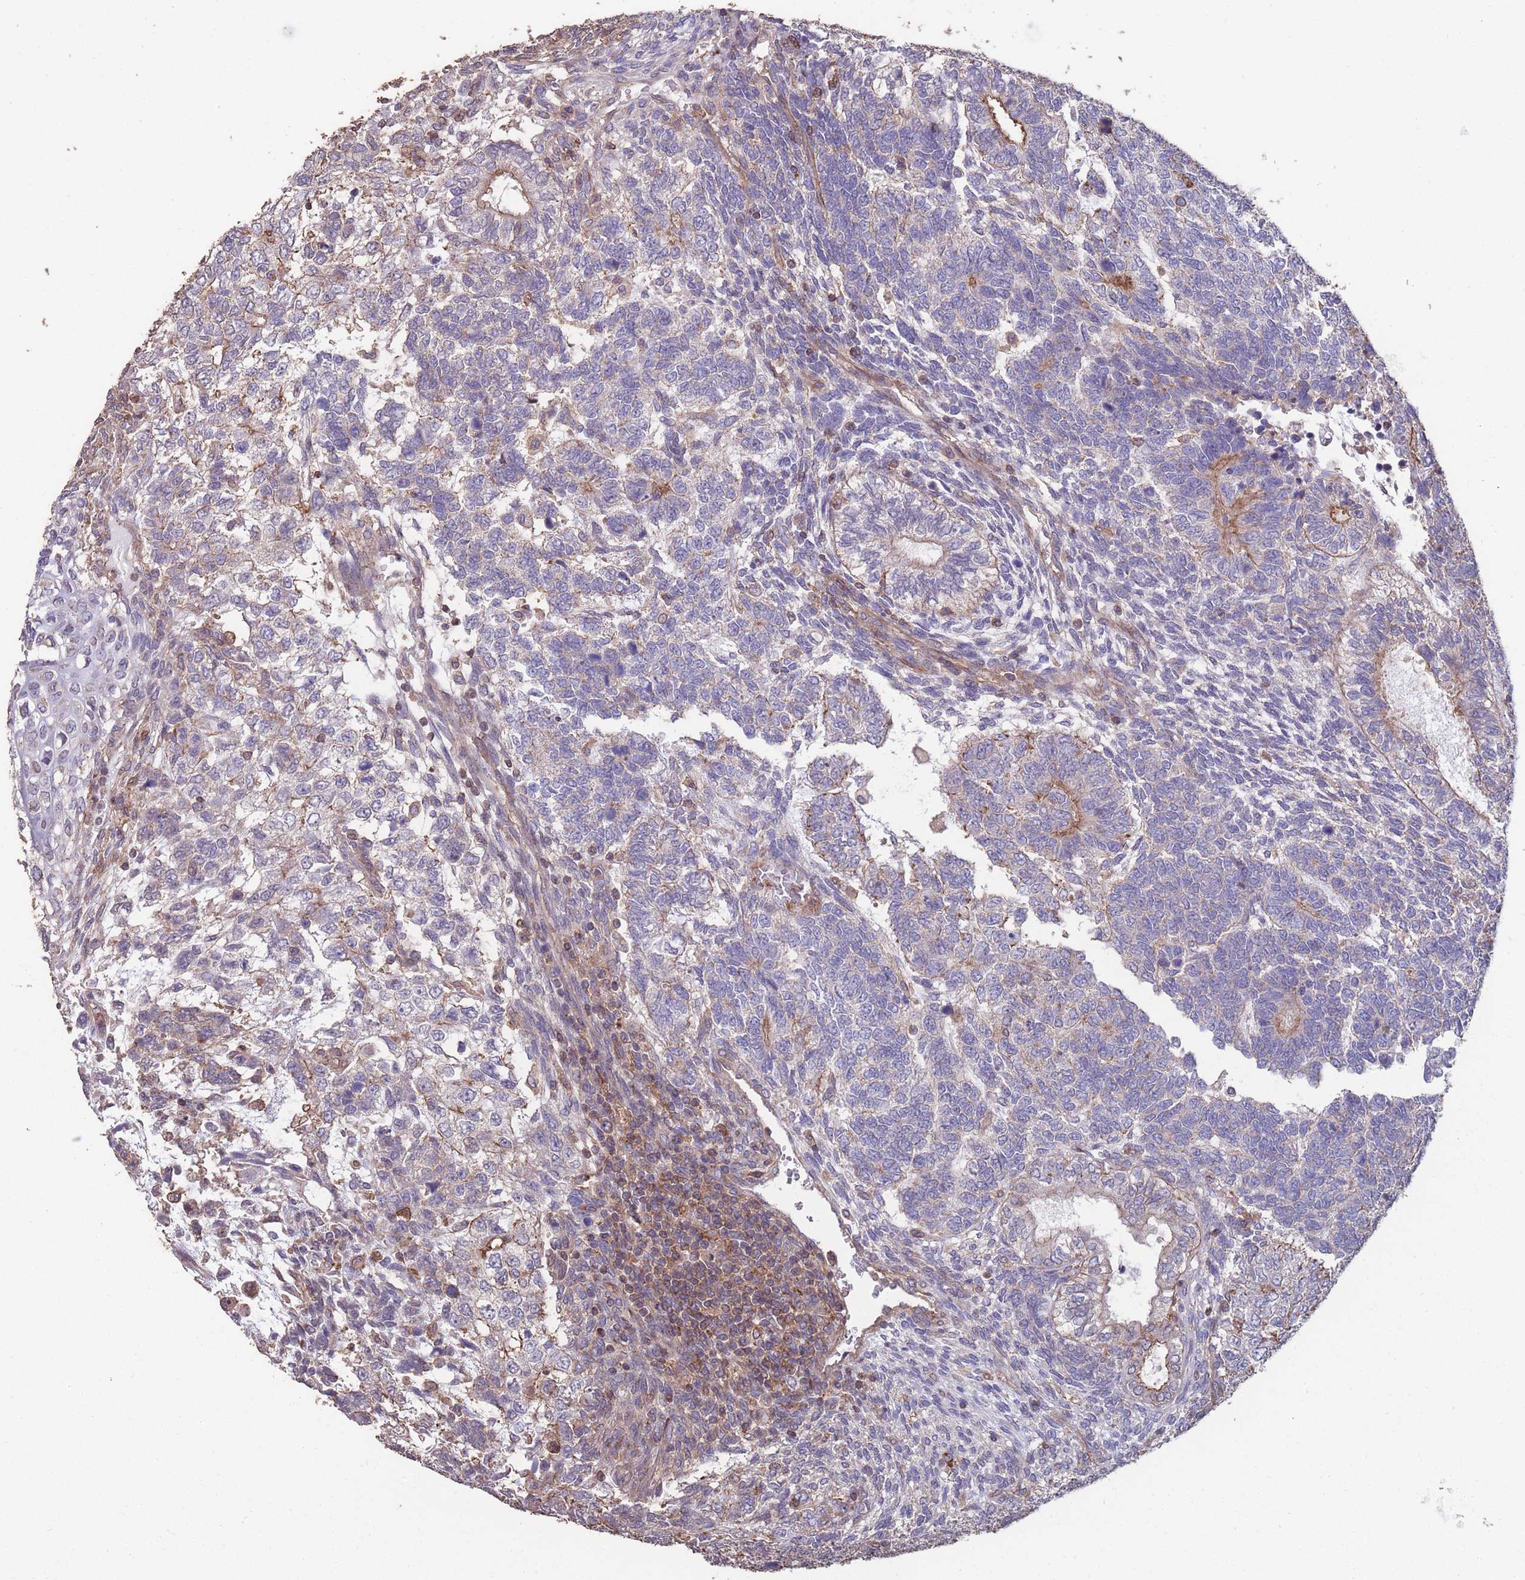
{"staining": {"intensity": "weak", "quantity": "<25%", "location": "cytoplasmic/membranous"}, "tissue": "testis cancer", "cell_type": "Tumor cells", "image_type": "cancer", "snomed": [{"axis": "morphology", "description": "Carcinoma, Embryonal, NOS"}, {"axis": "topography", "description": "Testis"}], "caption": "IHC of human testis embryonal carcinoma exhibits no expression in tumor cells.", "gene": "NUDT21", "patient": {"sex": "male", "age": 23}}